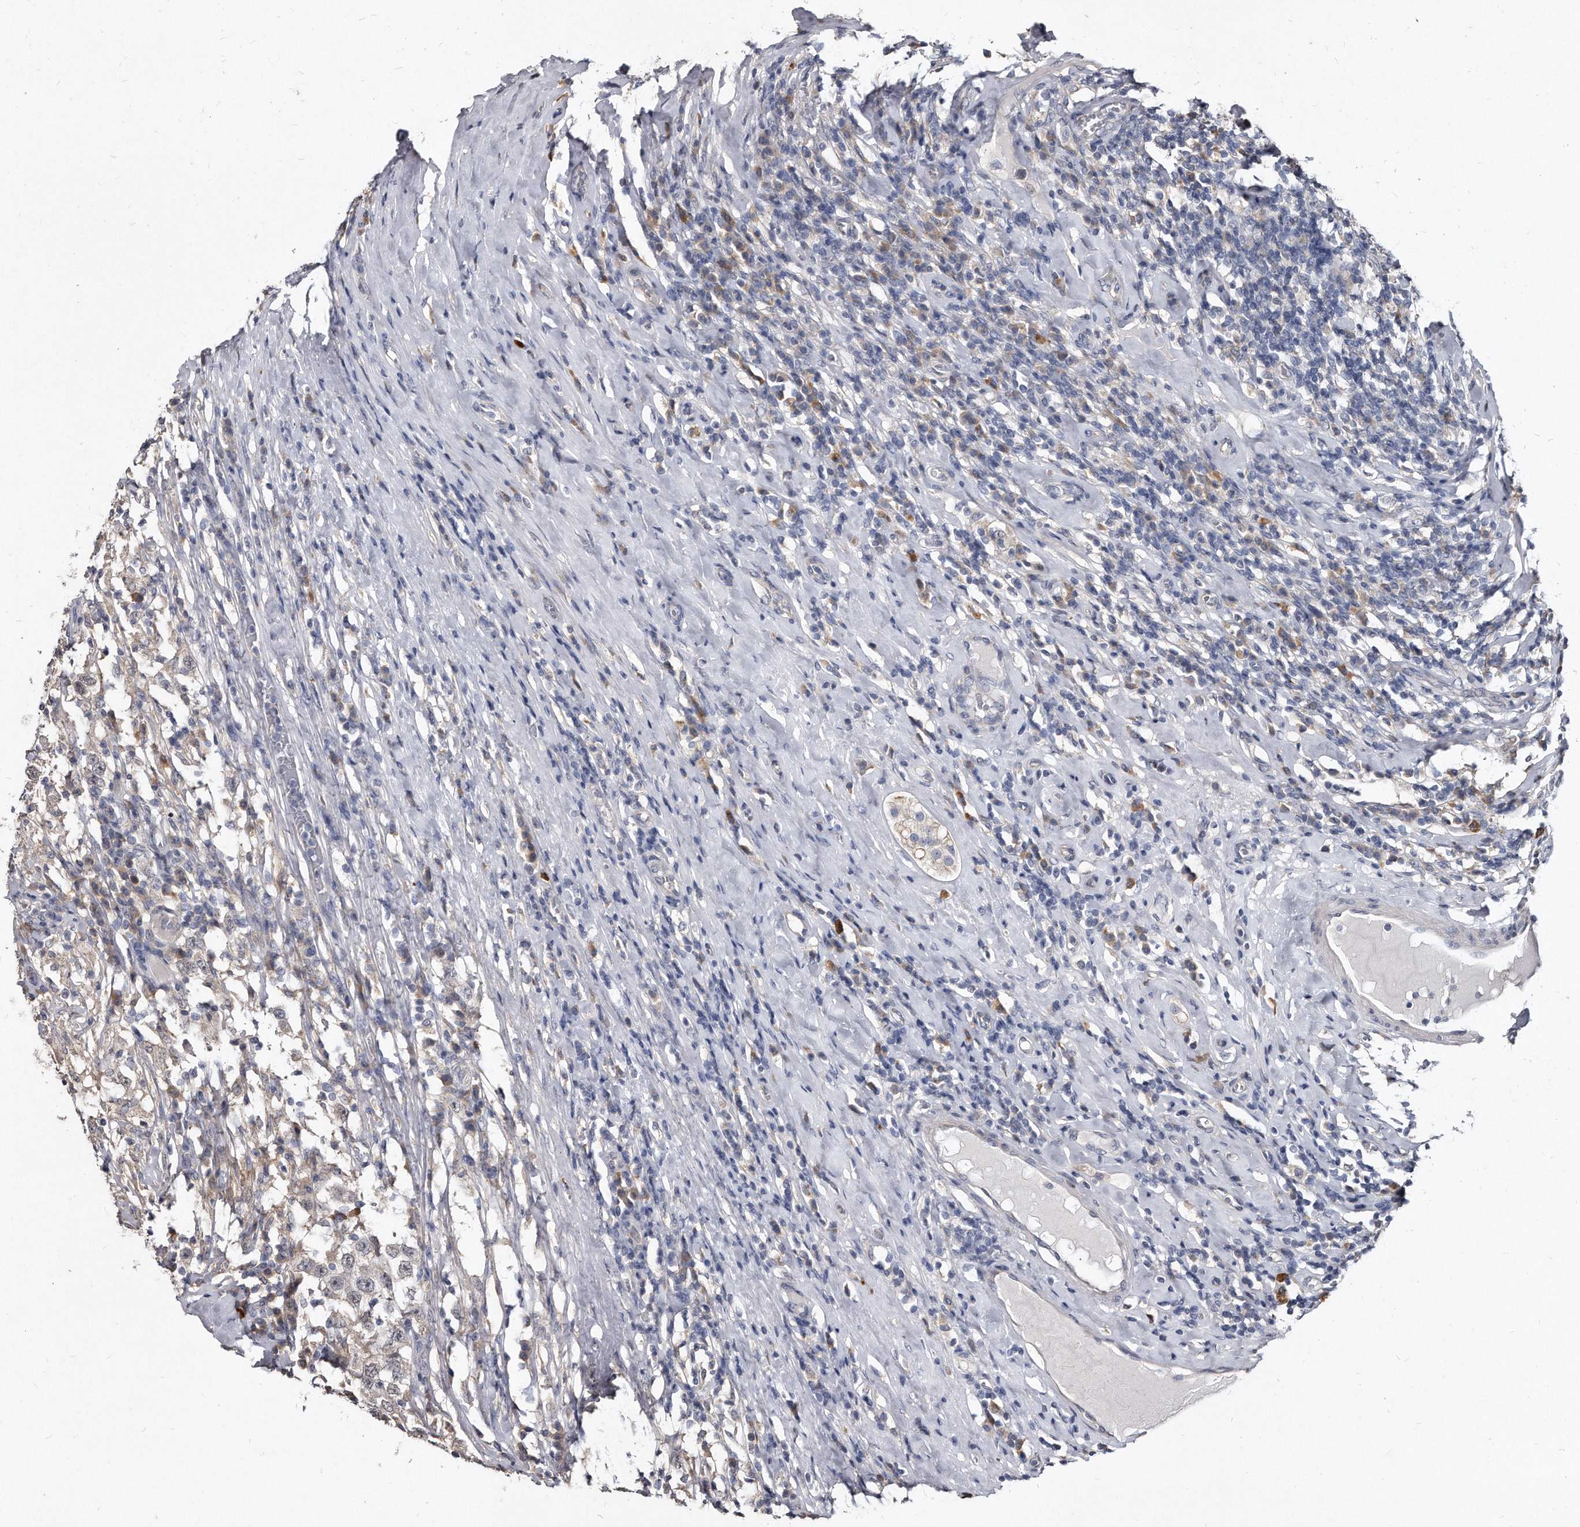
{"staining": {"intensity": "weak", "quantity": "<25%", "location": "cytoplasmic/membranous,nuclear"}, "tissue": "testis cancer", "cell_type": "Tumor cells", "image_type": "cancer", "snomed": [{"axis": "morphology", "description": "Seminoma, NOS"}, {"axis": "topography", "description": "Testis"}], "caption": "Tumor cells show no significant protein positivity in testis cancer (seminoma).", "gene": "KLHDC3", "patient": {"sex": "male", "age": 41}}